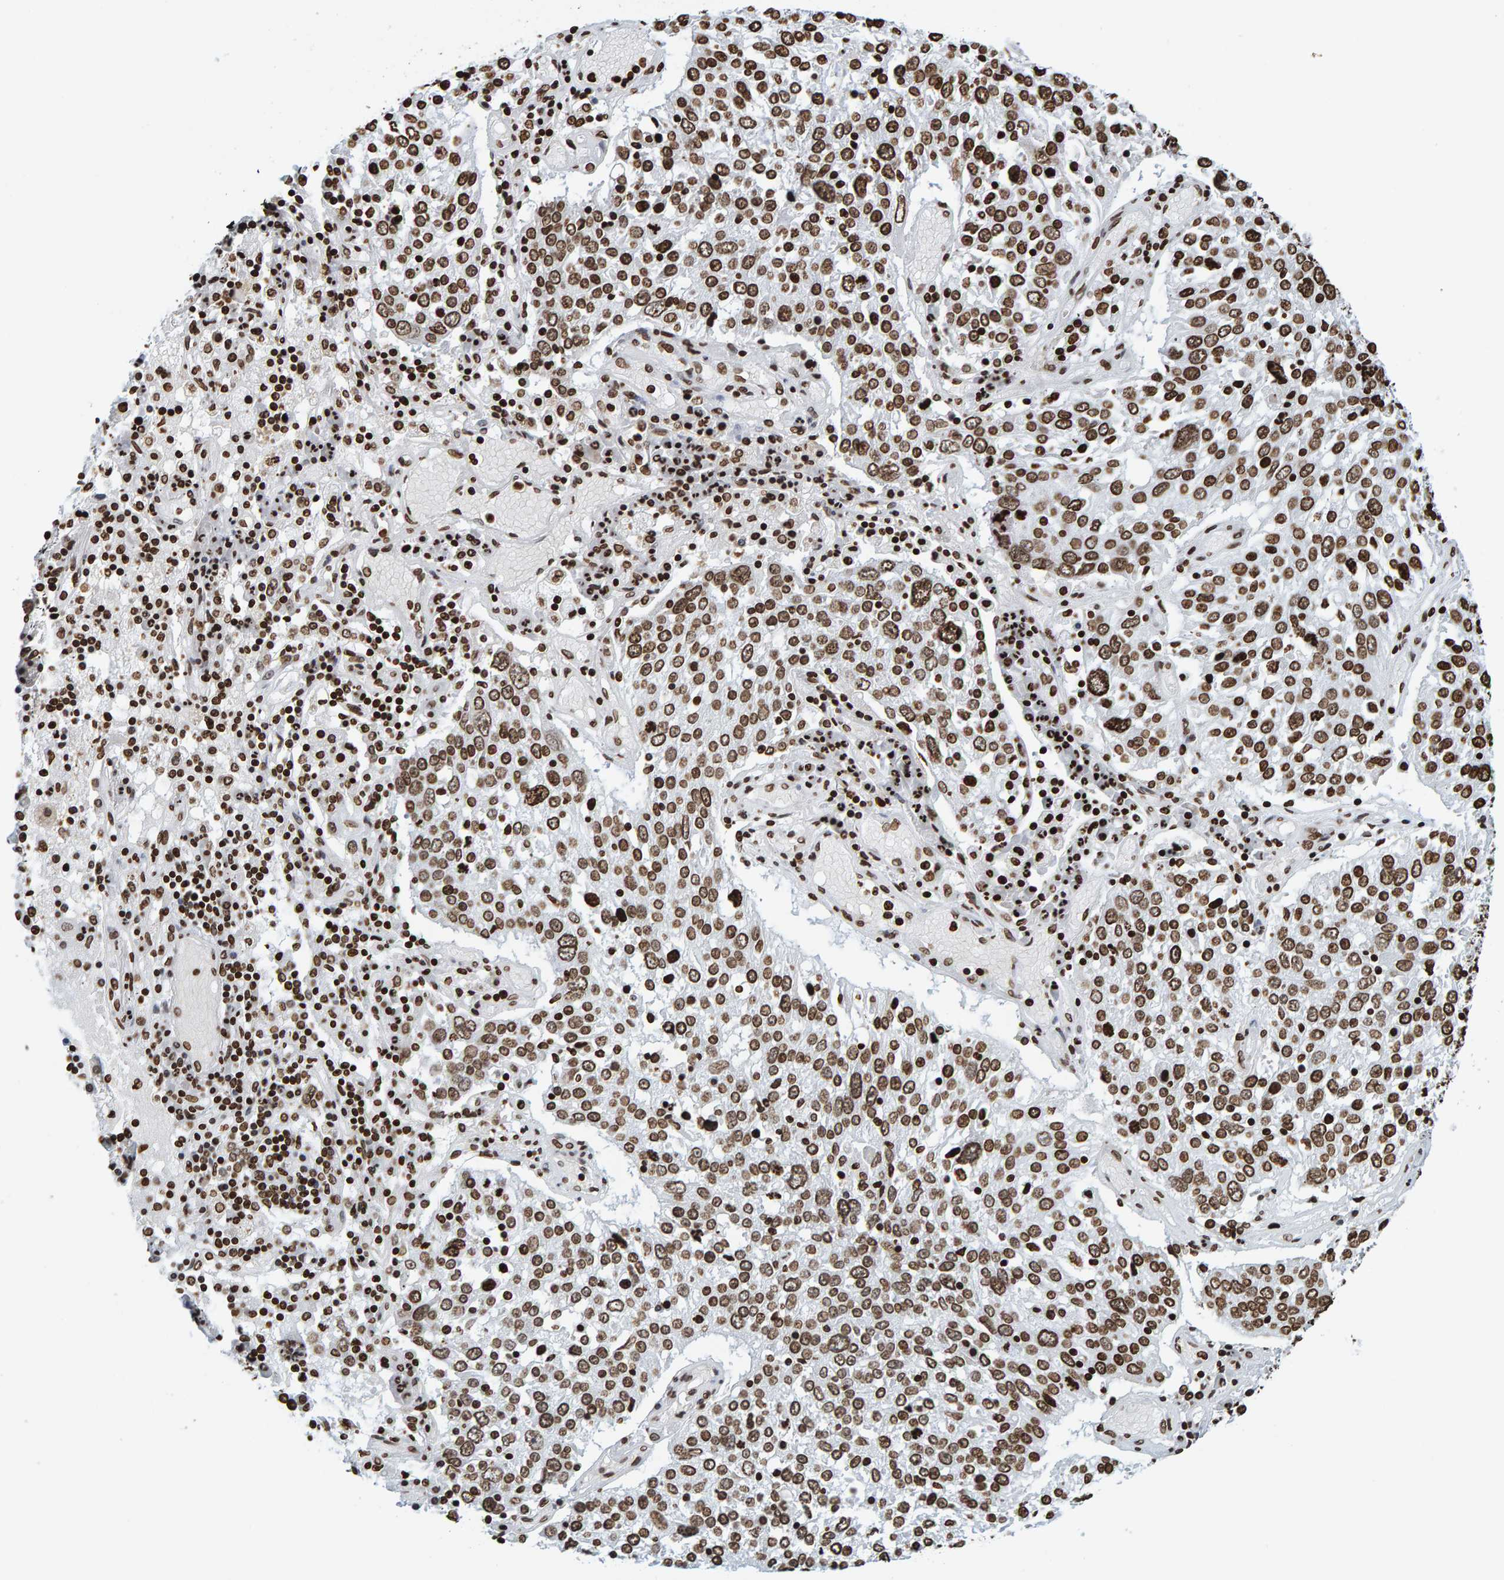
{"staining": {"intensity": "strong", "quantity": ">75%", "location": "cytoplasmic/membranous,nuclear"}, "tissue": "lung cancer", "cell_type": "Tumor cells", "image_type": "cancer", "snomed": [{"axis": "morphology", "description": "Squamous cell carcinoma, NOS"}, {"axis": "topography", "description": "Lung"}], "caption": "Lung cancer stained with a protein marker demonstrates strong staining in tumor cells.", "gene": "BRF2", "patient": {"sex": "male", "age": 65}}